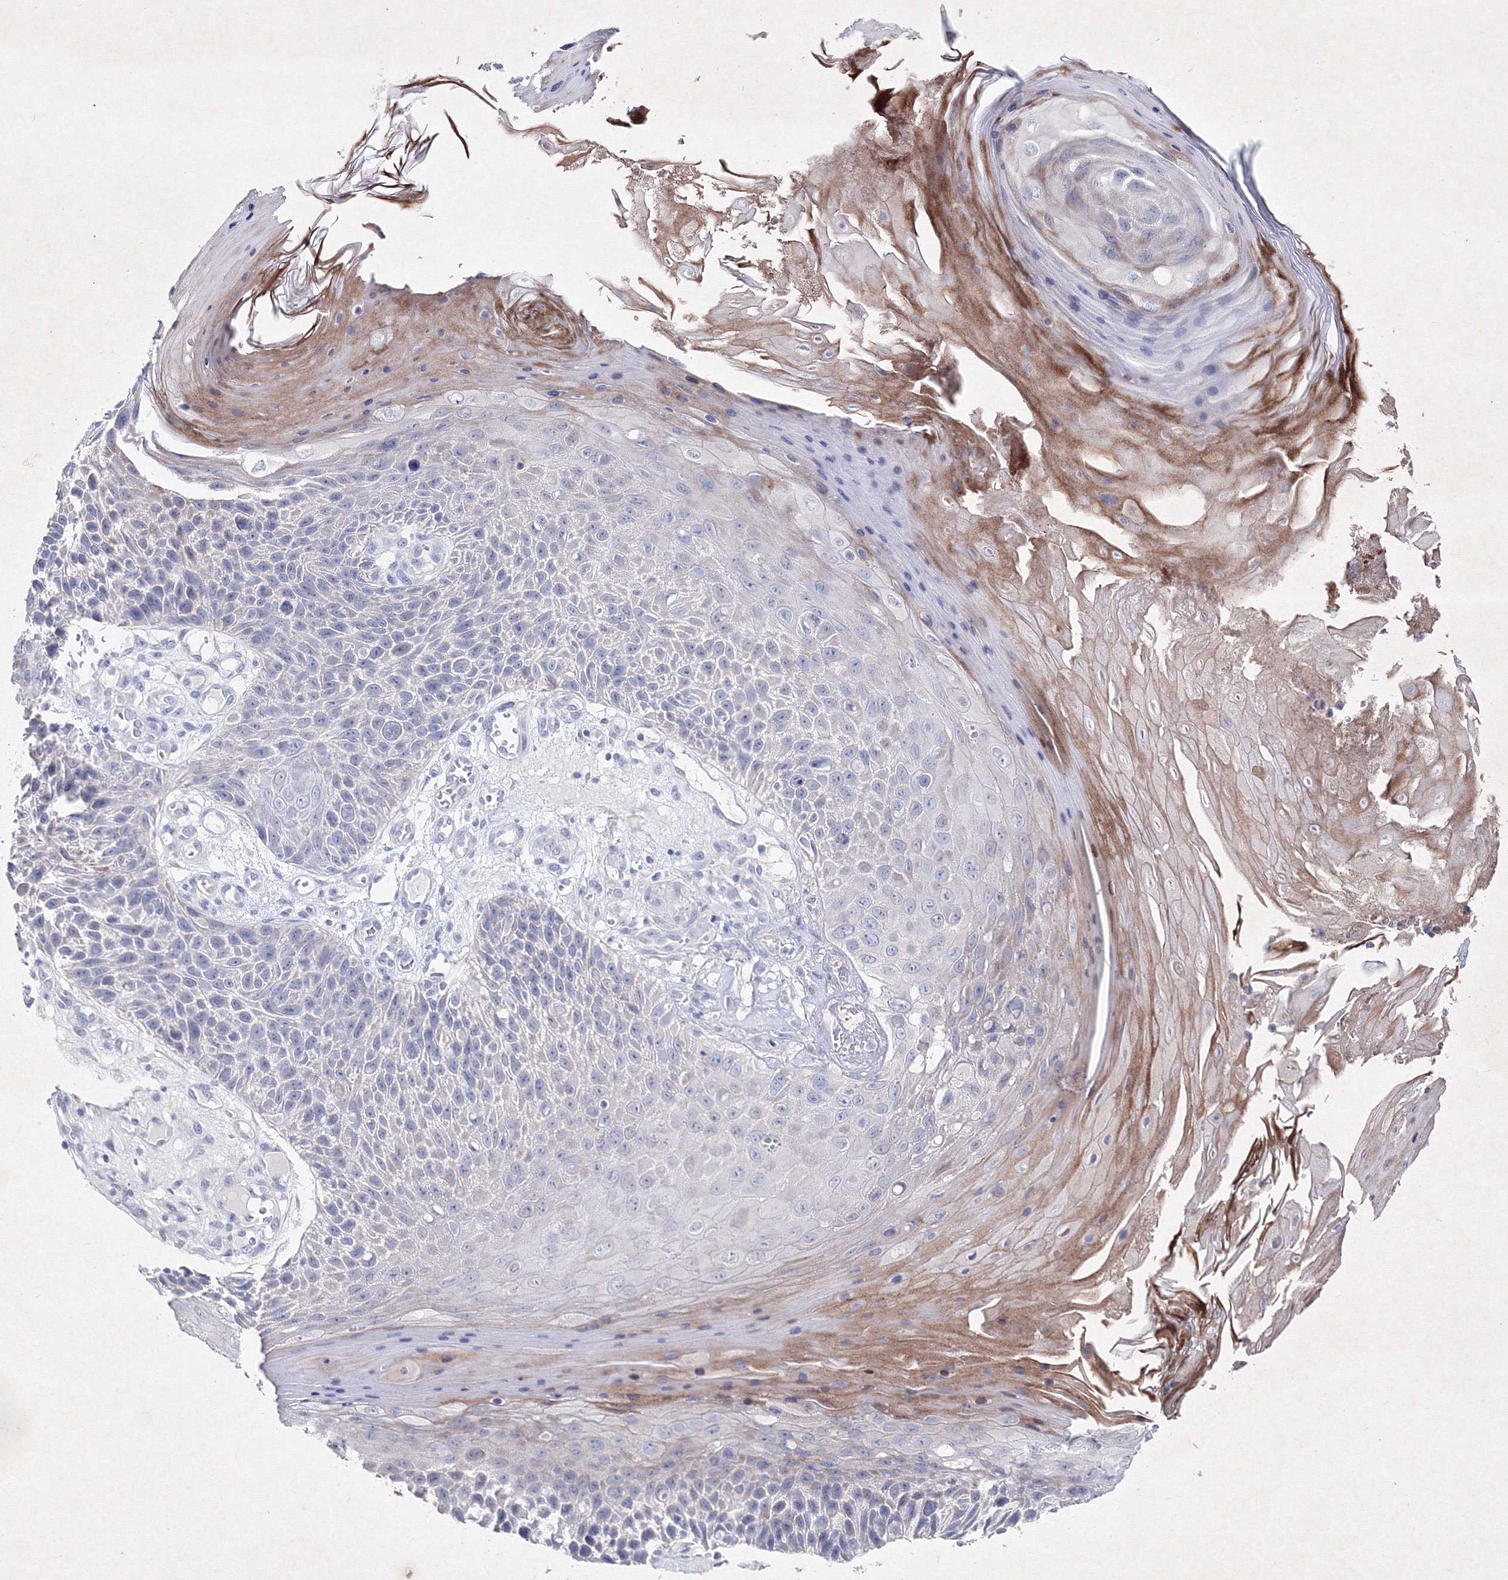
{"staining": {"intensity": "negative", "quantity": "none", "location": "none"}, "tissue": "skin cancer", "cell_type": "Tumor cells", "image_type": "cancer", "snomed": [{"axis": "morphology", "description": "Squamous cell carcinoma, NOS"}, {"axis": "topography", "description": "Skin"}], "caption": "Immunohistochemical staining of skin cancer (squamous cell carcinoma) exhibits no significant expression in tumor cells.", "gene": "SMIM29", "patient": {"sex": "female", "age": 88}}